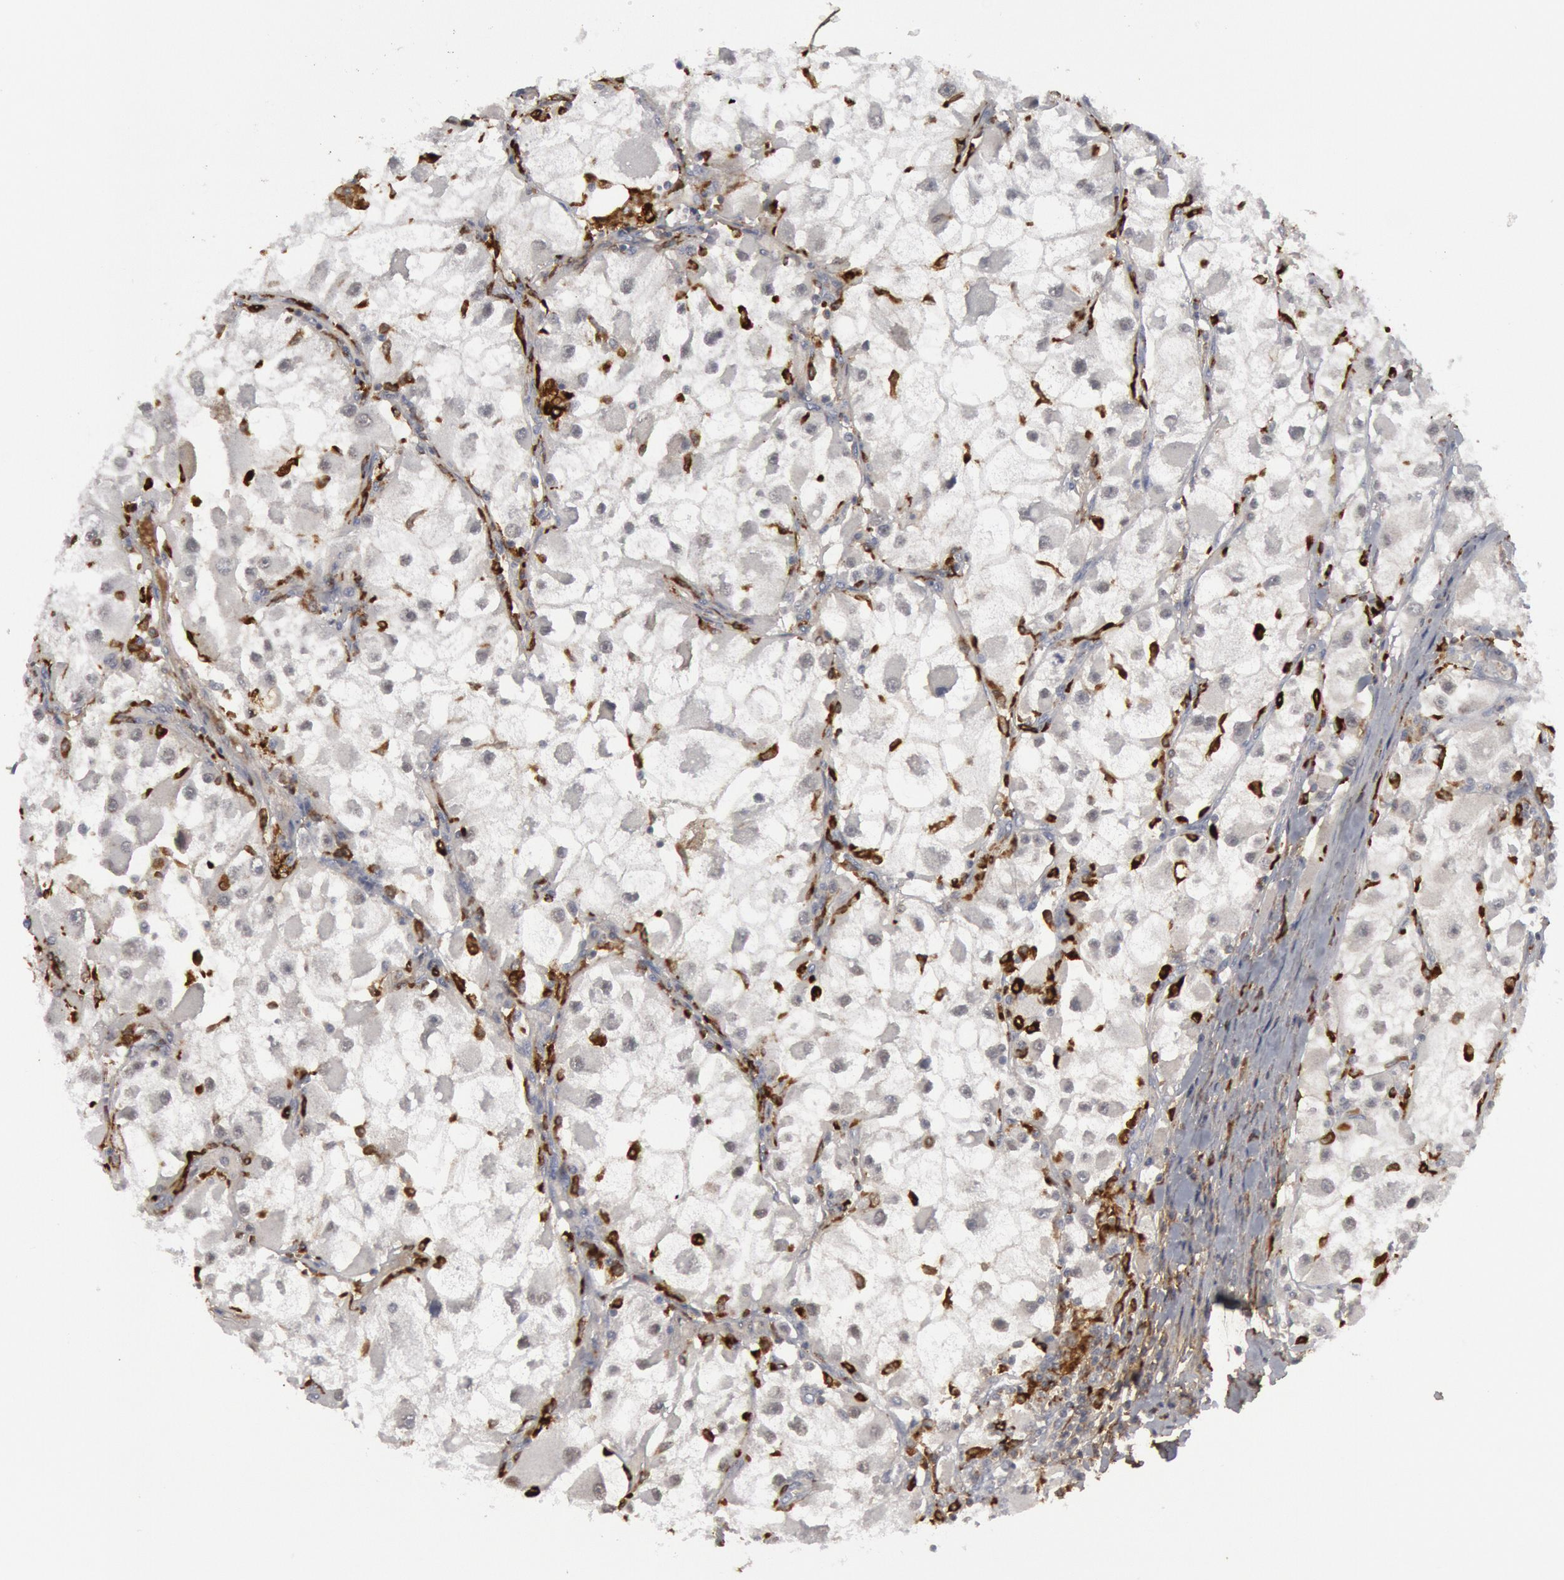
{"staining": {"intensity": "negative", "quantity": "none", "location": "none"}, "tissue": "renal cancer", "cell_type": "Tumor cells", "image_type": "cancer", "snomed": [{"axis": "morphology", "description": "Adenocarcinoma, NOS"}, {"axis": "topography", "description": "Kidney"}], "caption": "DAB (3,3'-diaminobenzidine) immunohistochemical staining of renal adenocarcinoma exhibits no significant expression in tumor cells.", "gene": "C1QC", "patient": {"sex": "female", "age": 73}}